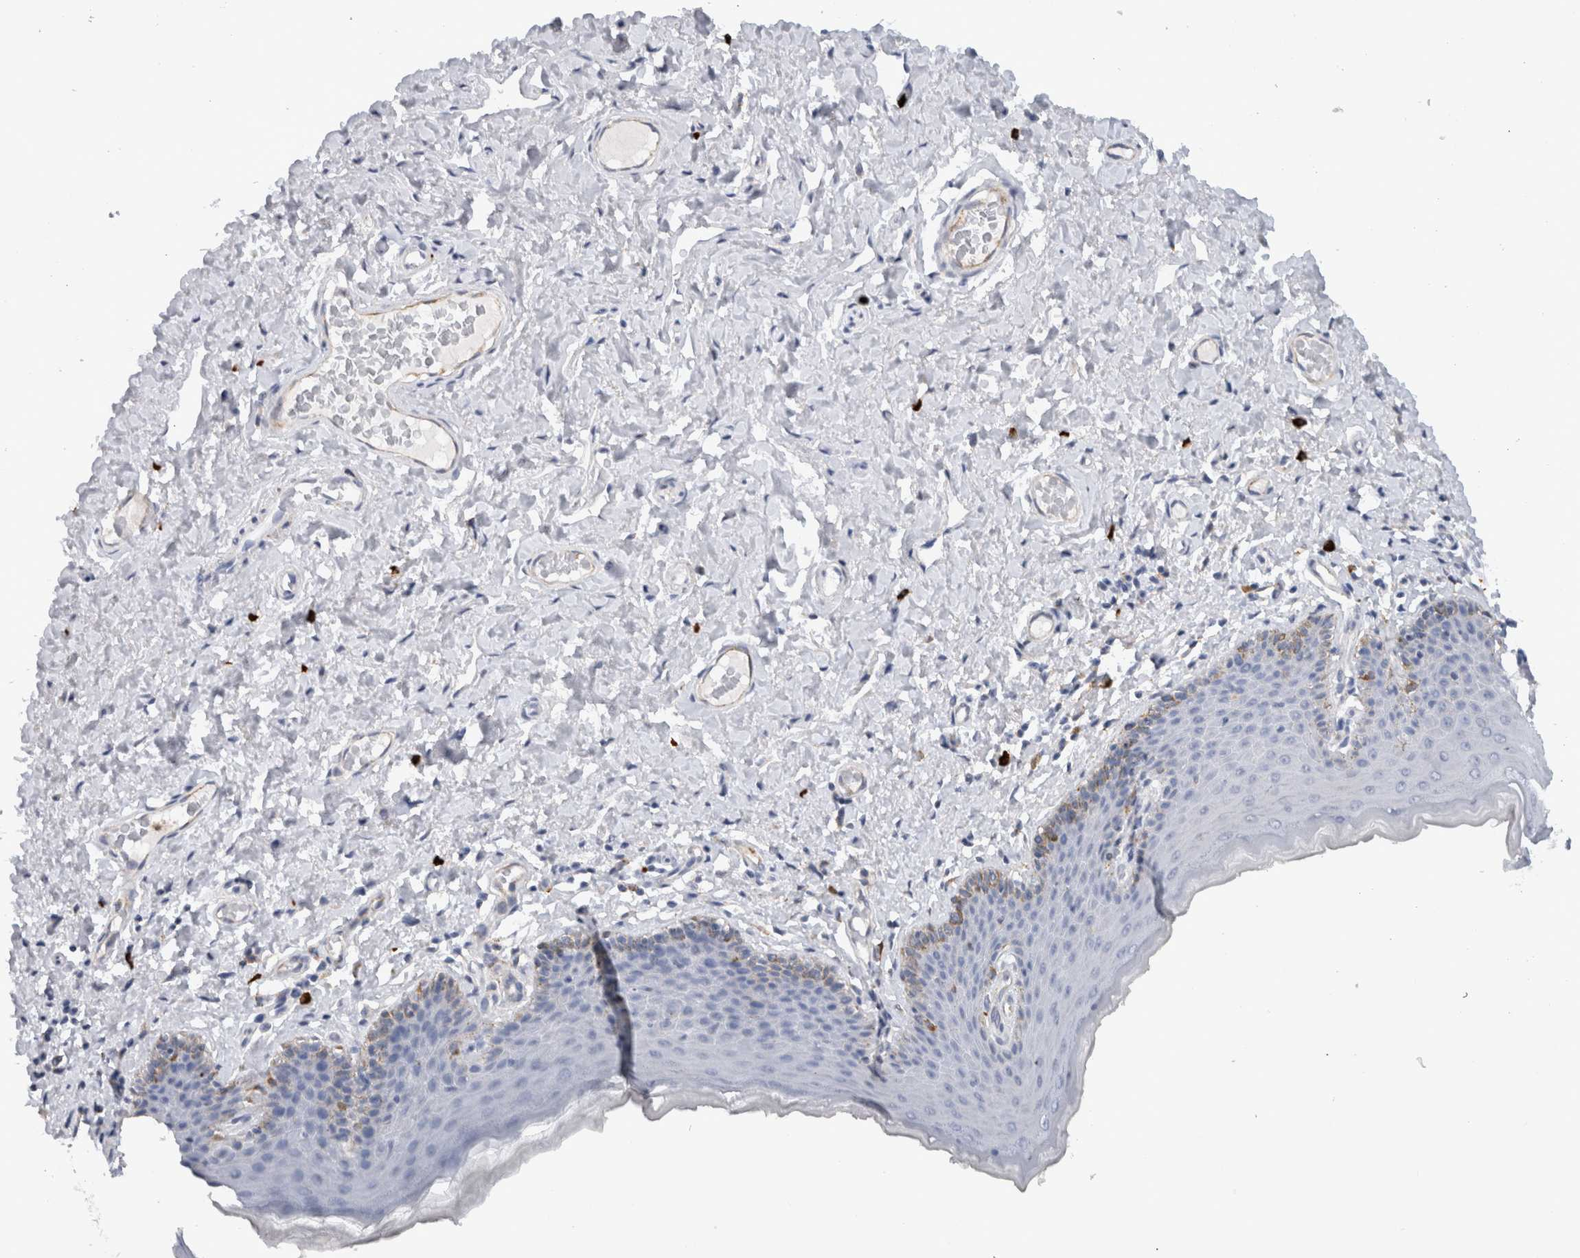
{"staining": {"intensity": "moderate", "quantity": "<25%", "location": "cytoplasmic/membranous"}, "tissue": "skin", "cell_type": "Epidermal cells", "image_type": "normal", "snomed": [{"axis": "morphology", "description": "Normal tissue, NOS"}, {"axis": "topography", "description": "Vulva"}], "caption": "A brown stain highlights moderate cytoplasmic/membranous positivity of a protein in epidermal cells of normal human skin. (Brightfield microscopy of DAB IHC at high magnification).", "gene": "CD63", "patient": {"sex": "female", "age": 66}}